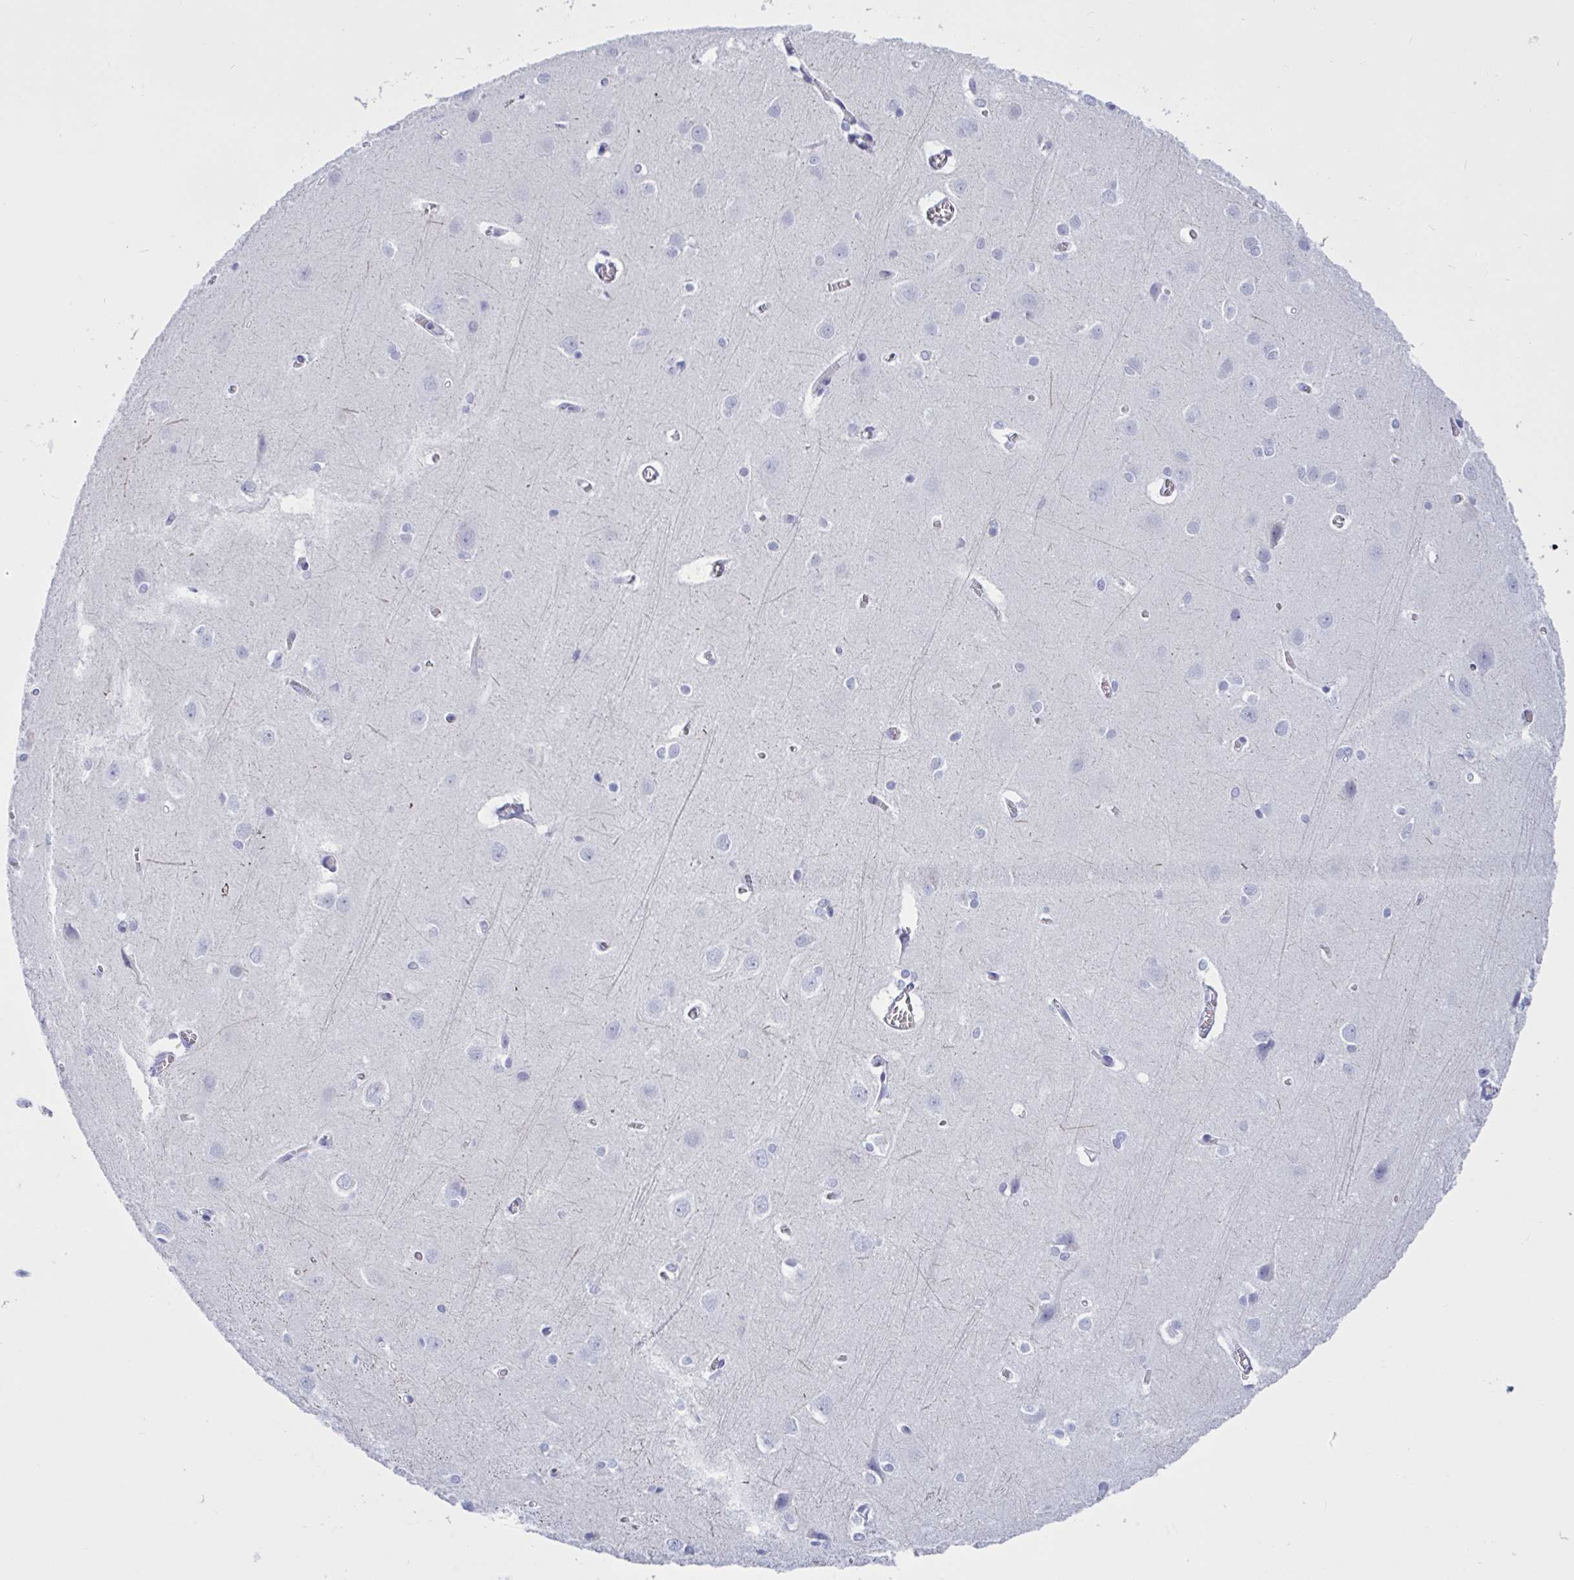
{"staining": {"intensity": "negative", "quantity": "none", "location": "none"}, "tissue": "cerebral cortex", "cell_type": "Endothelial cells", "image_type": "normal", "snomed": [{"axis": "morphology", "description": "Normal tissue, NOS"}, {"axis": "topography", "description": "Cerebral cortex"}], "caption": "The IHC histopathology image has no significant positivity in endothelial cells of cerebral cortex. (DAB (3,3'-diaminobenzidine) immunohistochemistry (IHC) with hematoxylin counter stain).", "gene": "OXLD1", "patient": {"sex": "male", "age": 37}}